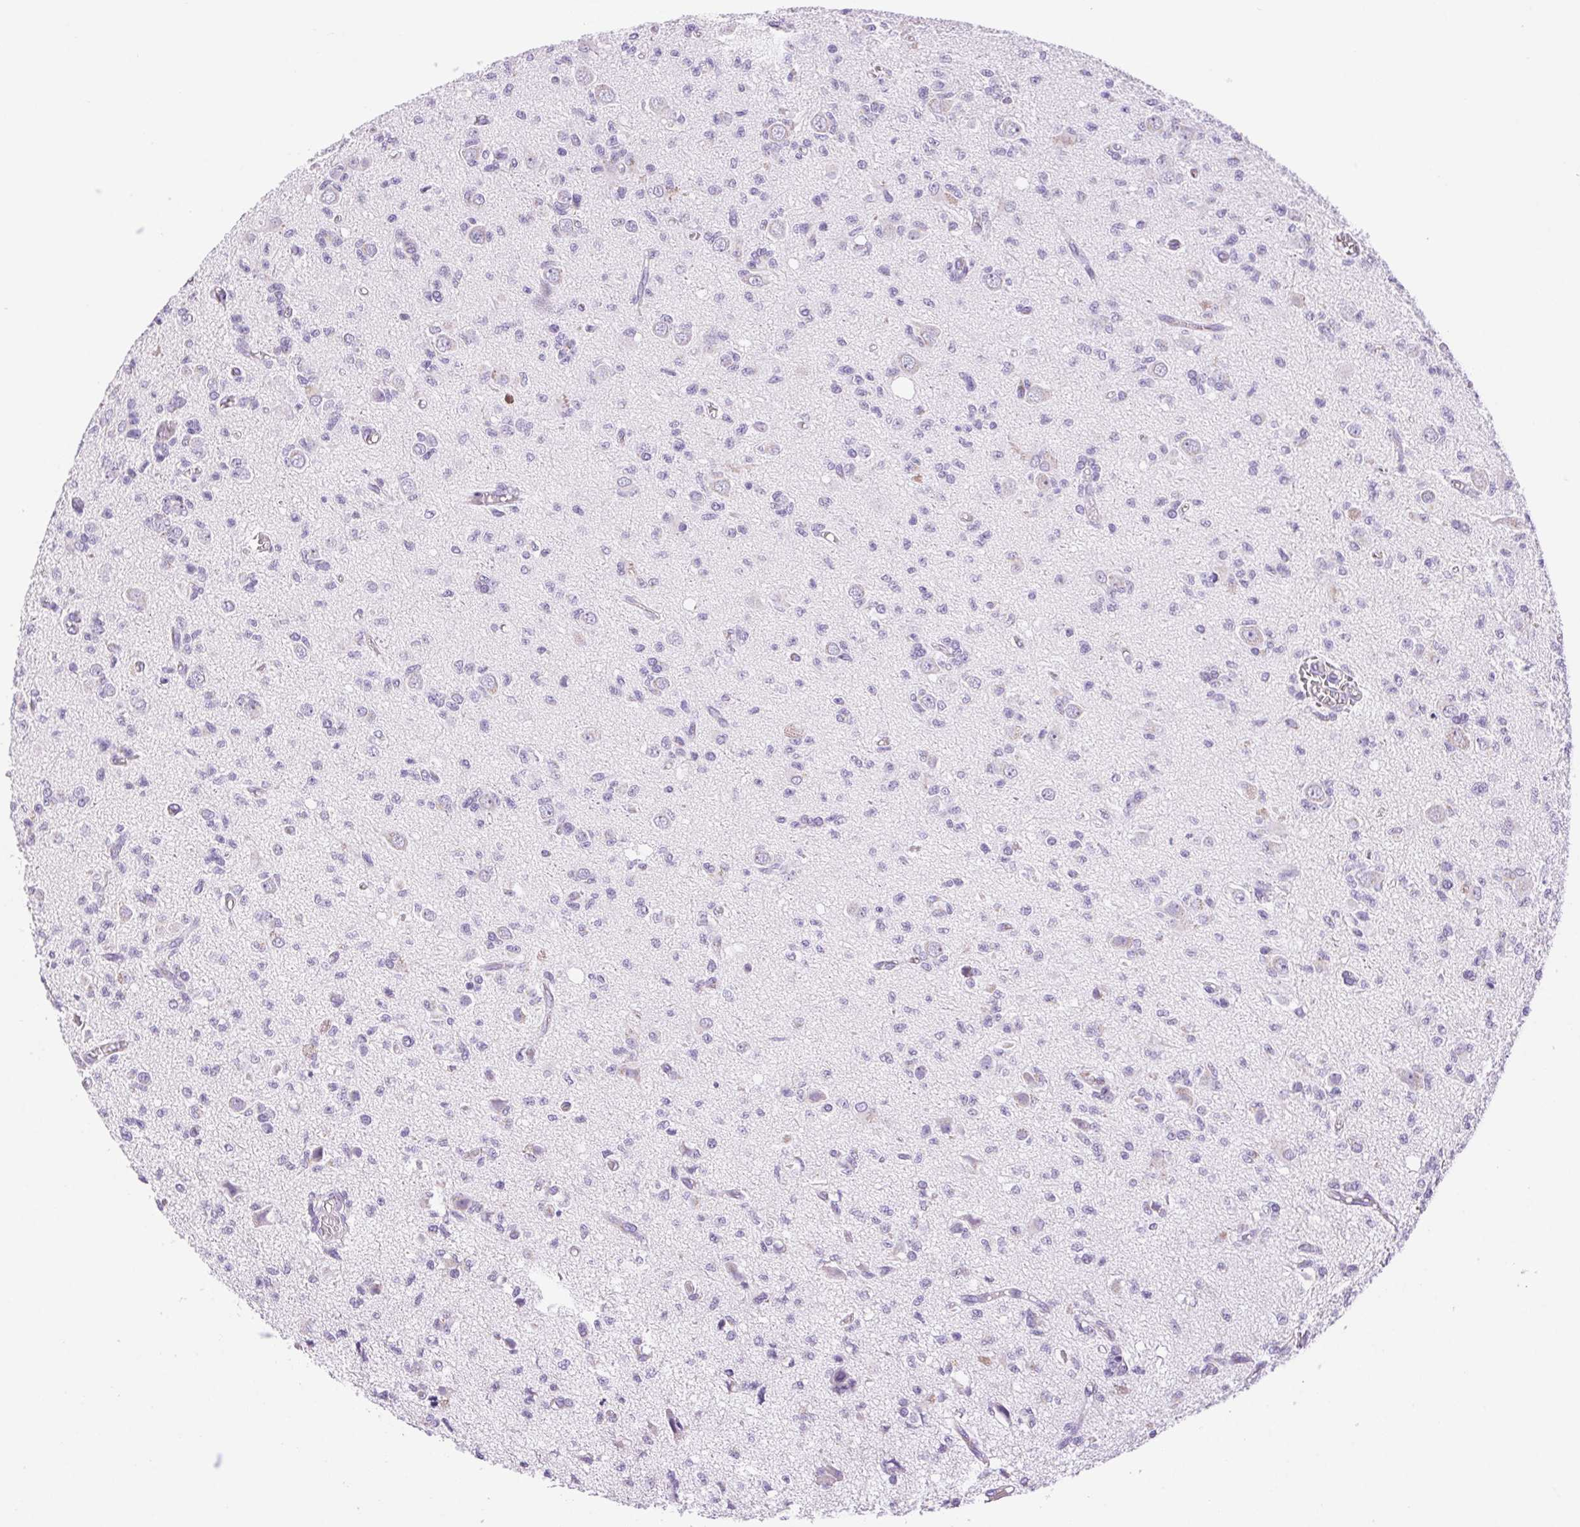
{"staining": {"intensity": "negative", "quantity": "none", "location": "none"}, "tissue": "glioma", "cell_type": "Tumor cells", "image_type": "cancer", "snomed": [{"axis": "morphology", "description": "Glioma, malignant, Low grade"}, {"axis": "topography", "description": "Brain"}], "caption": "Tumor cells show no significant expression in glioma.", "gene": "SERPINB3", "patient": {"sex": "male", "age": 64}}